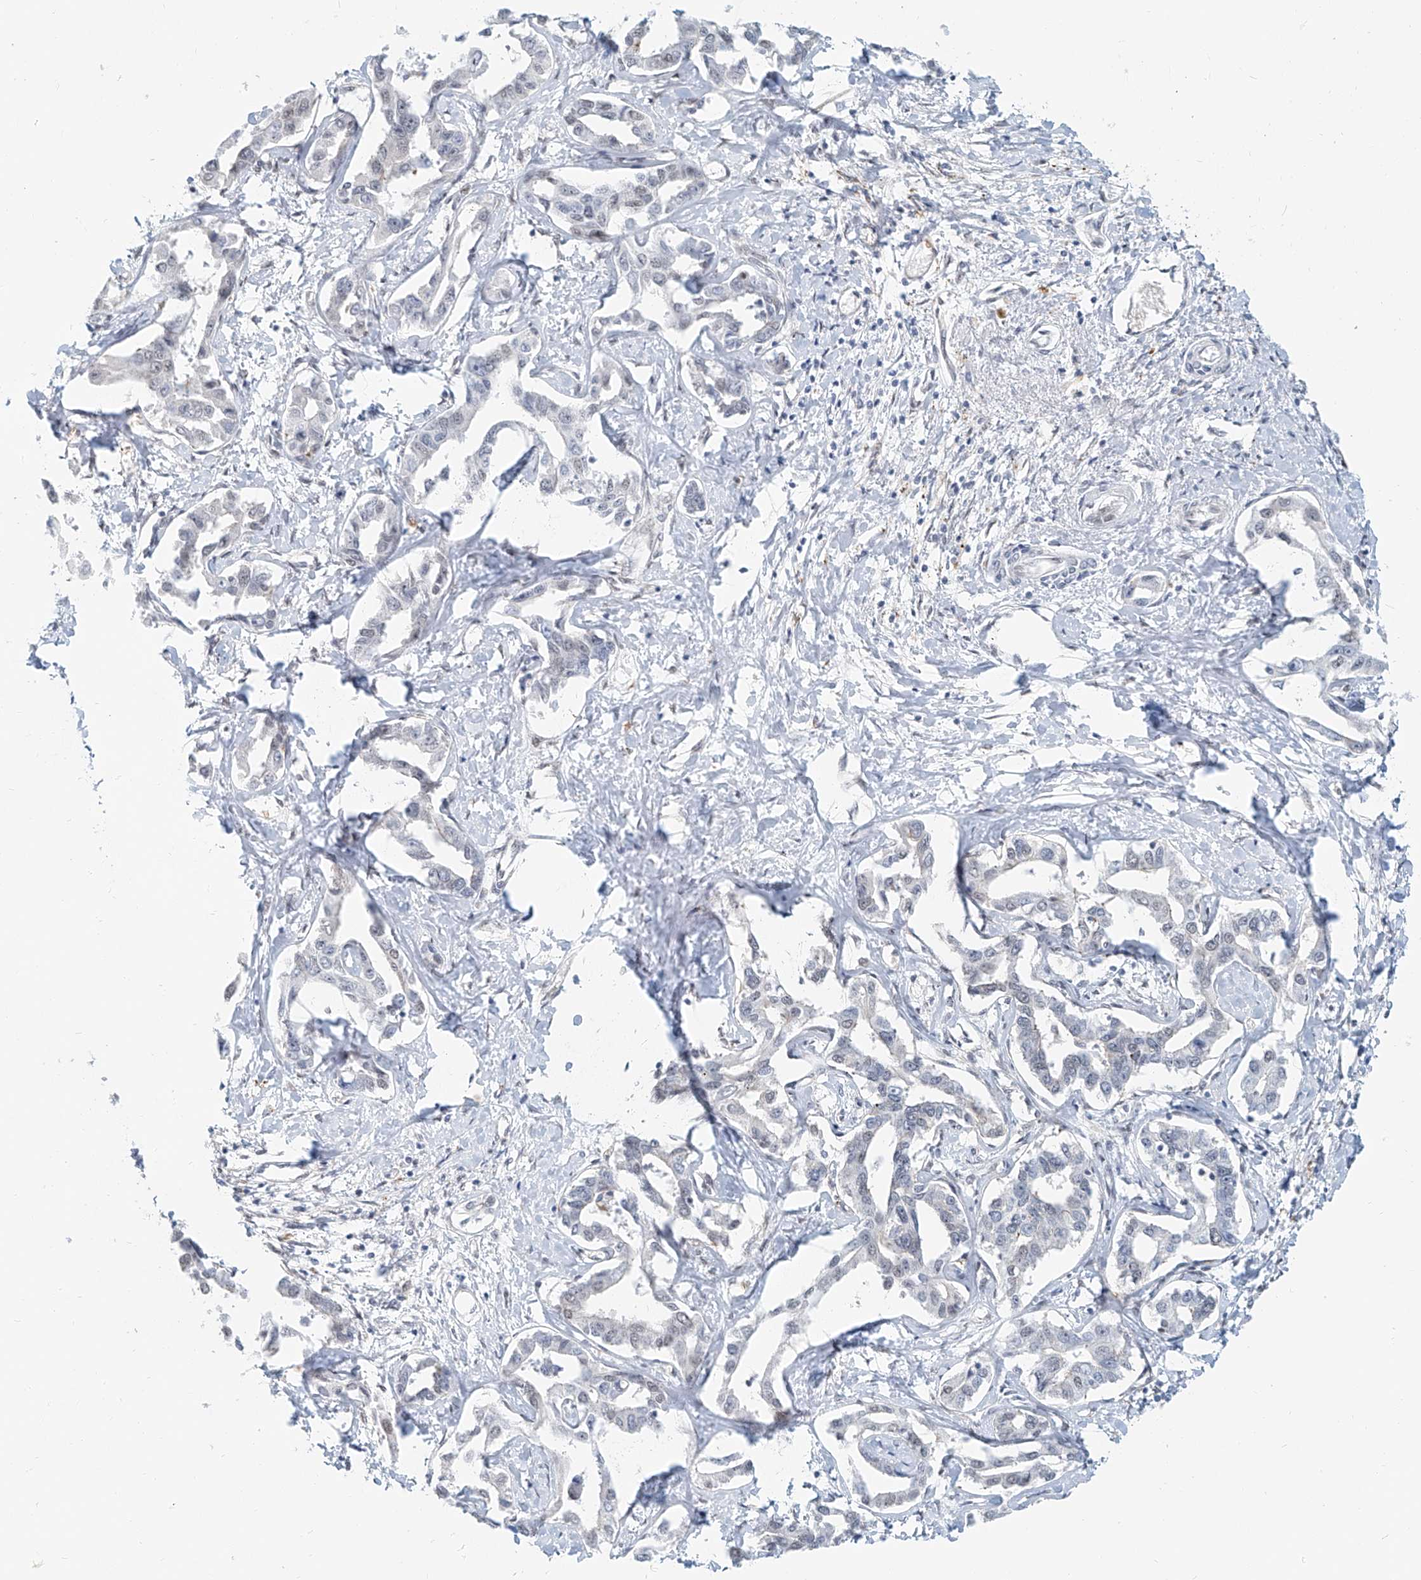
{"staining": {"intensity": "negative", "quantity": "none", "location": "none"}, "tissue": "liver cancer", "cell_type": "Tumor cells", "image_type": "cancer", "snomed": [{"axis": "morphology", "description": "Cholangiocarcinoma"}, {"axis": "topography", "description": "Liver"}], "caption": "Protein analysis of liver cholangiocarcinoma demonstrates no significant positivity in tumor cells.", "gene": "SASH1", "patient": {"sex": "male", "age": 59}}